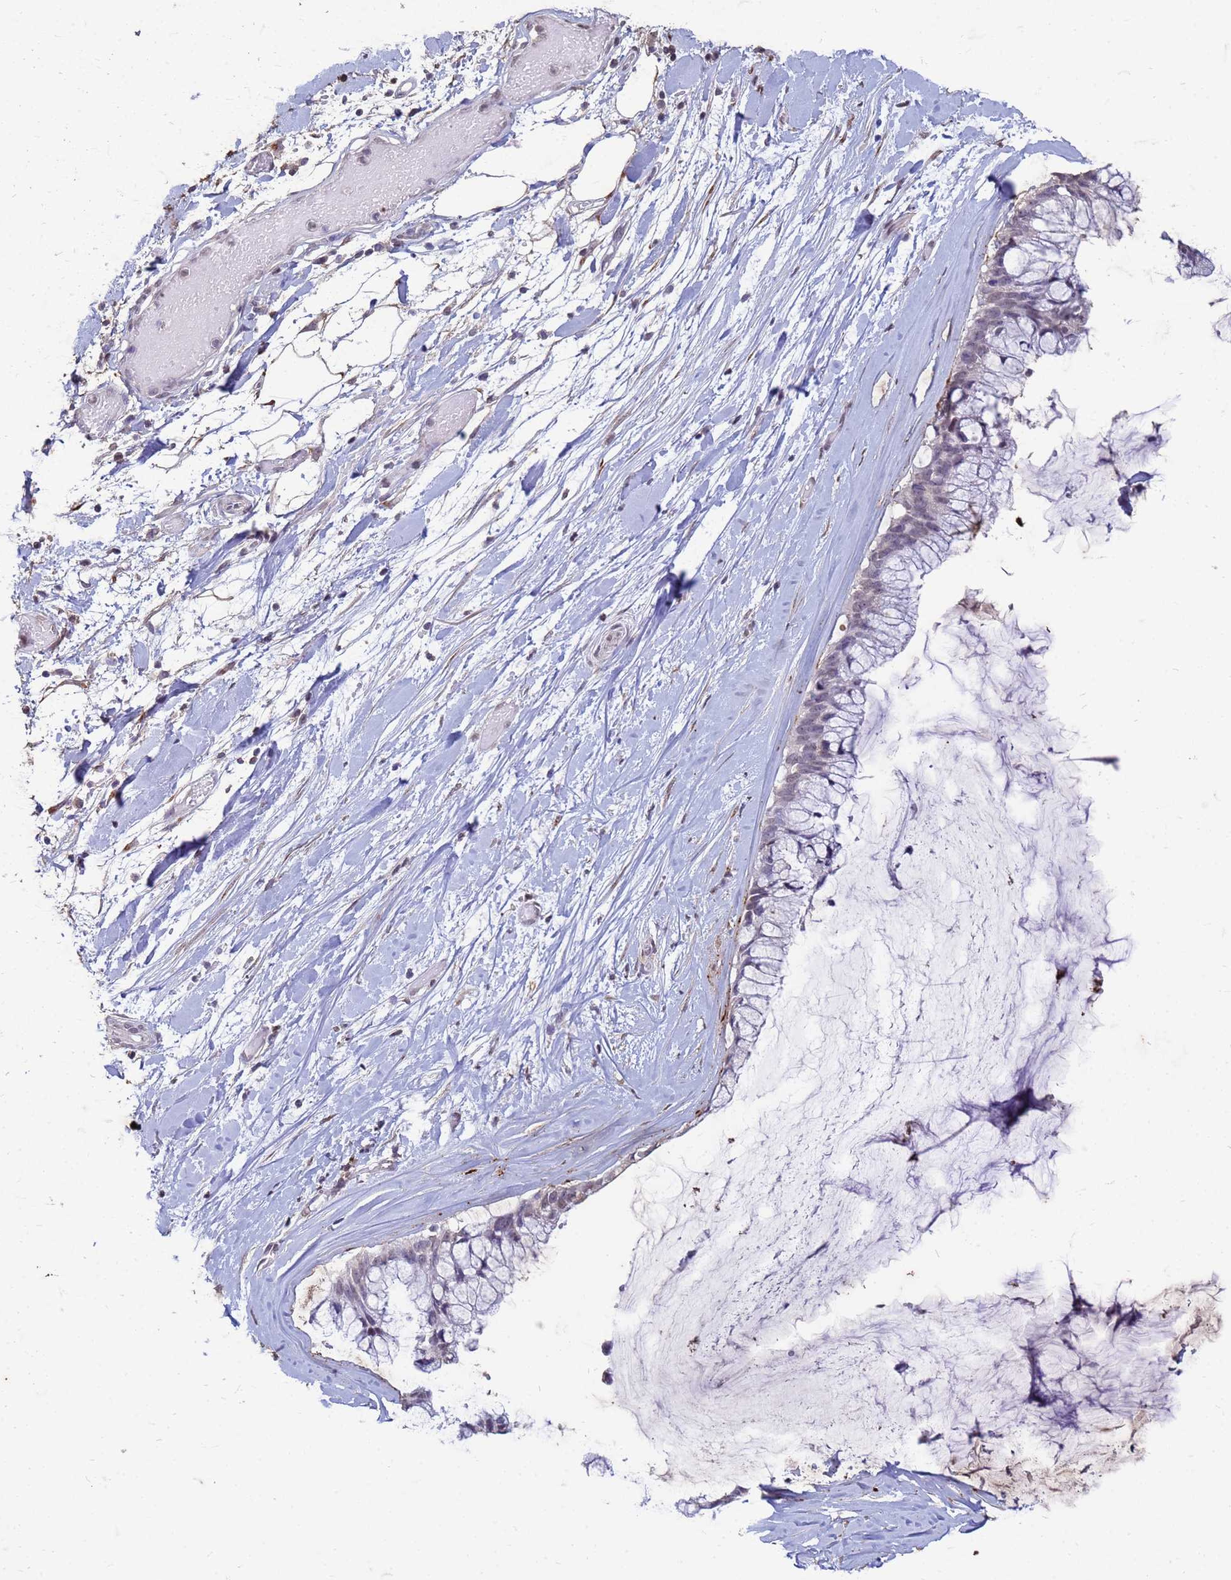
{"staining": {"intensity": "negative", "quantity": "none", "location": "none"}, "tissue": "ovarian cancer", "cell_type": "Tumor cells", "image_type": "cancer", "snomed": [{"axis": "morphology", "description": "Cystadenocarcinoma, mucinous, NOS"}, {"axis": "topography", "description": "Ovary"}], "caption": "The image shows no significant positivity in tumor cells of ovarian mucinous cystadenocarcinoma.", "gene": "SLC25A15", "patient": {"sex": "female", "age": 39}}